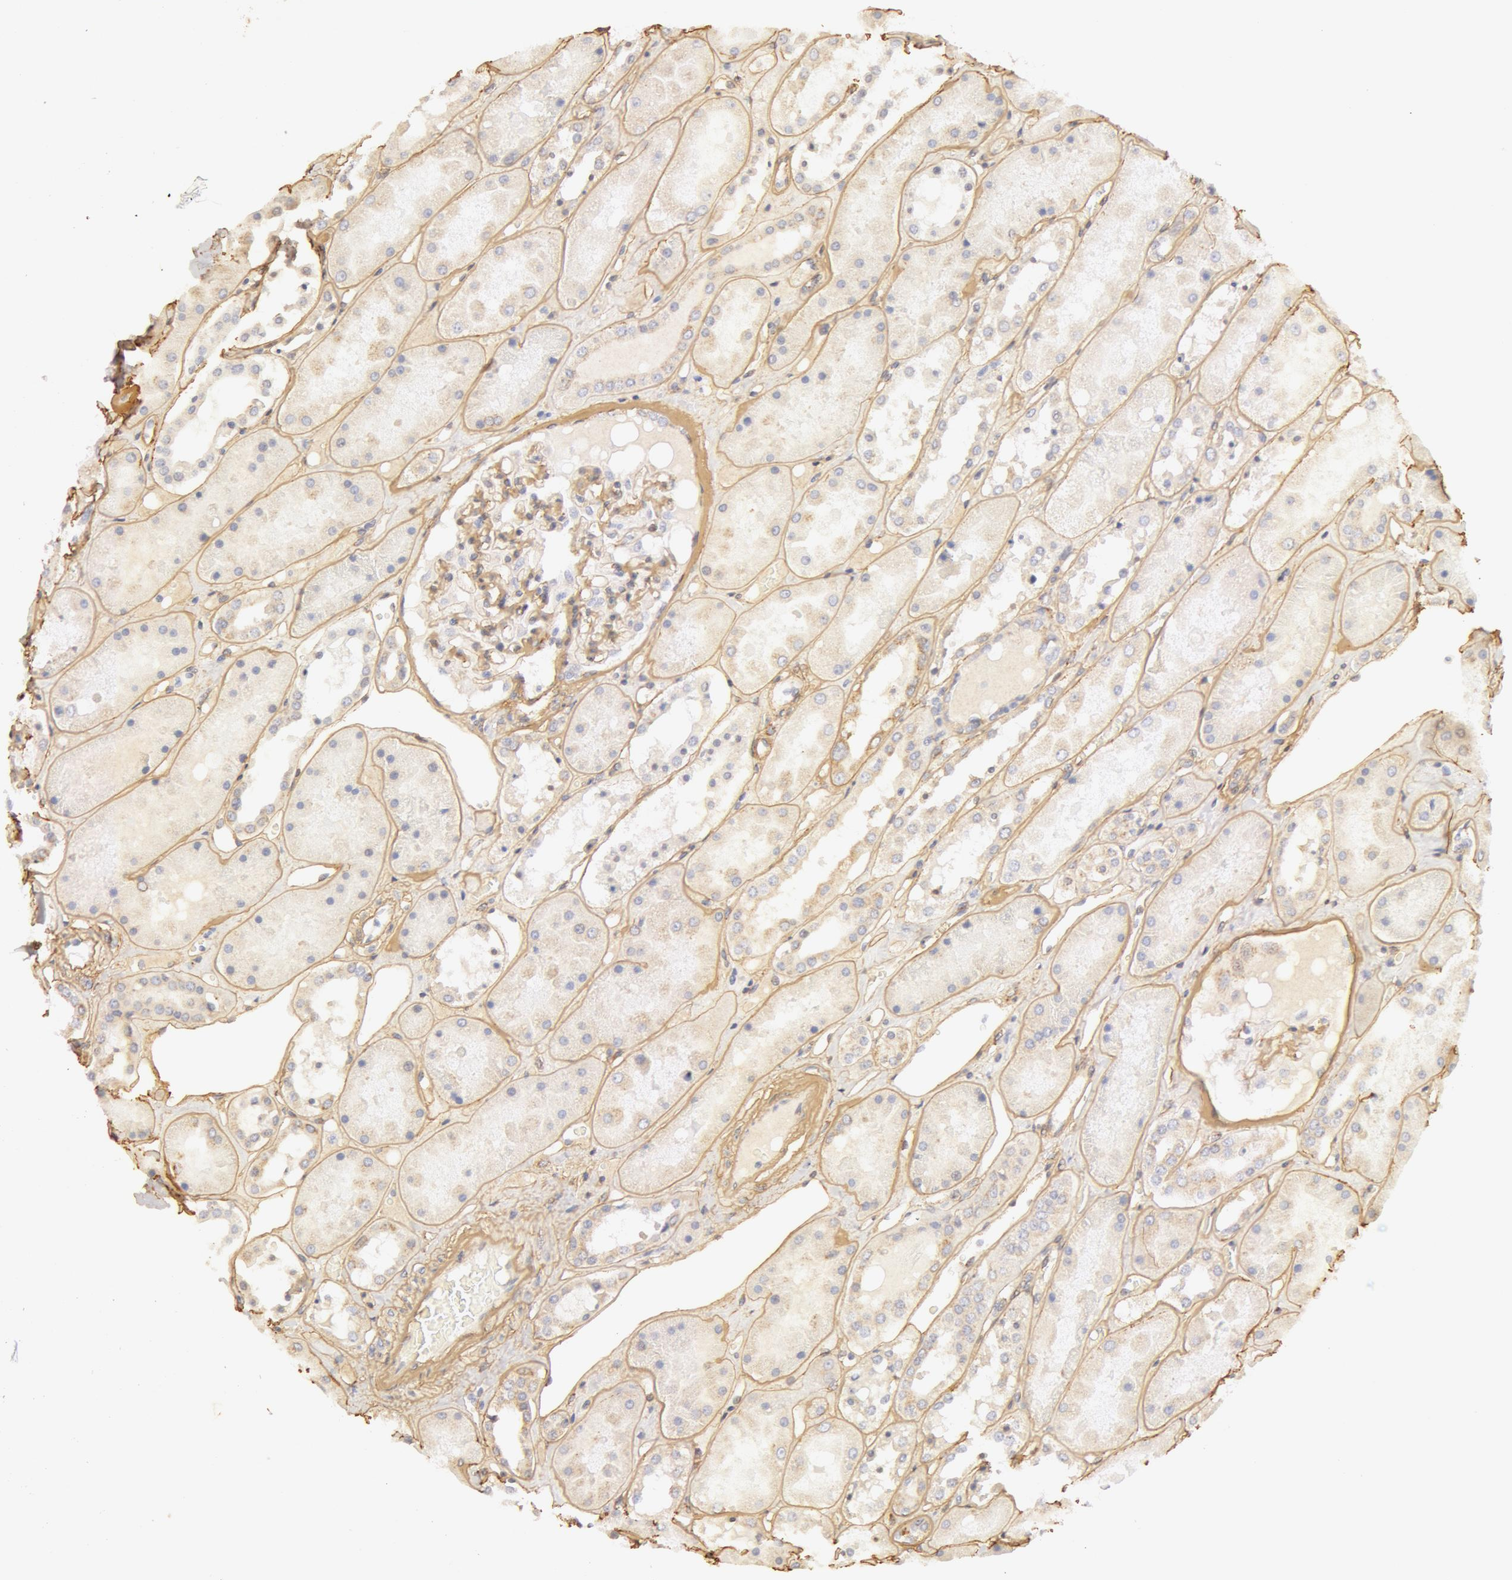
{"staining": {"intensity": "moderate", "quantity": "25%-75%", "location": "cytoplasmic/membranous"}, "tissue": "kidney", "cell_type": "Cells in glomeruli", "image_type": "normal", "snomed": [{"axis": "morphology", "description": "Normal tissue, NOS"}, {"axis": "topography", "description": "Kidney"}], "caption": "Brown immunohistochemical staining in unremarkable human kidney exhibits moderate cytoplasmic/membranous expression in approximately 25%-75% of cells in glomeruli.", "gene": "COL4A1", "patient": {"sex": "male", "age": 36}}